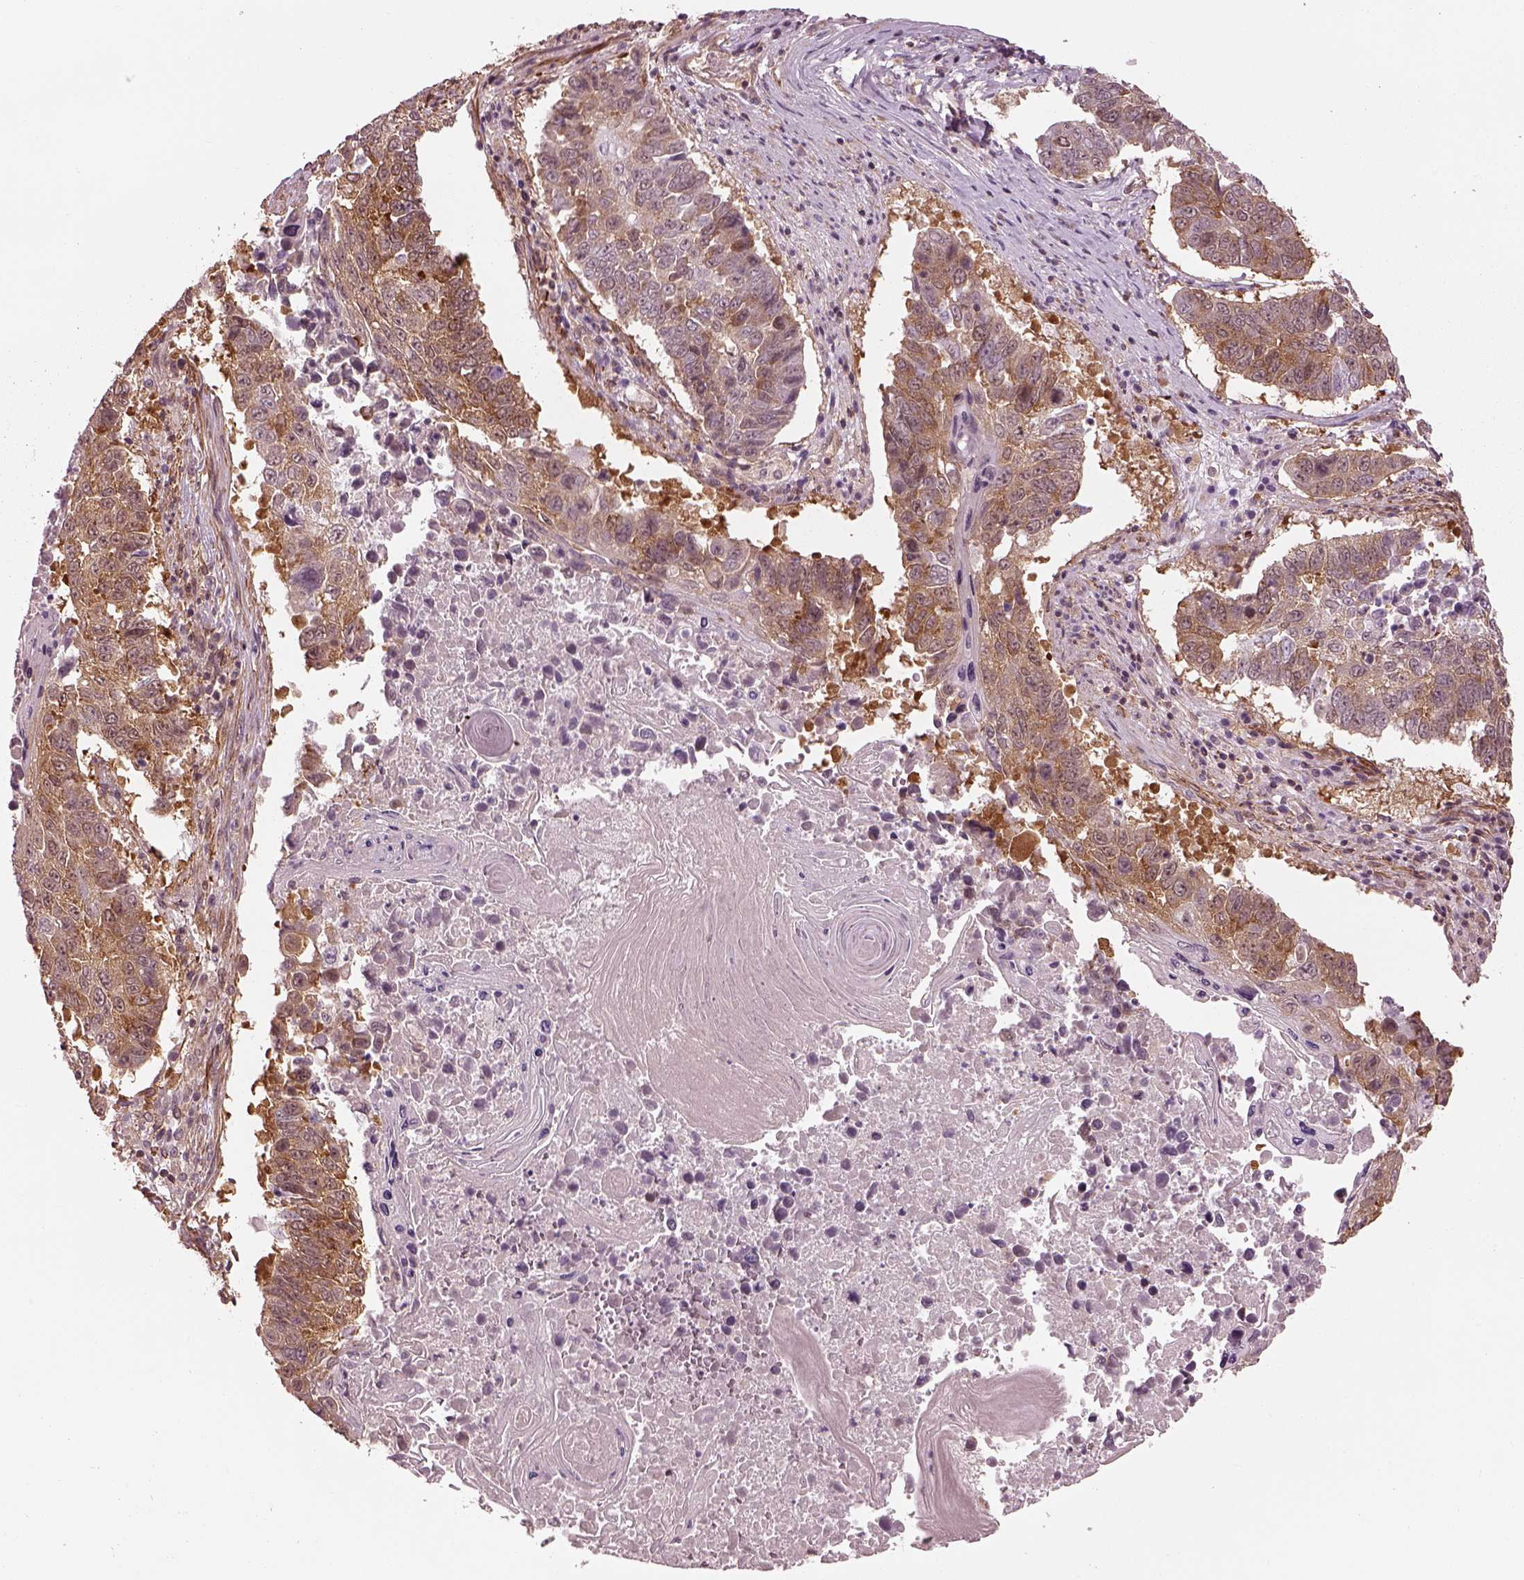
{"staining": {"intensity": "moderate", "quantity": "<25%", "location": "cytoplasmic/membranous"}, "tissue": "lung cancer", "cell_type": "Tumor cells", "image_type": "cancer", "snomed": [{"axis": "morphology", "description": "Squamous cell carcinoma, NOS"}, {"axis": "topography", "description": "Lung"}], "caption": "Lung squamous cell carcinoma was stained to show a protein in brown. There is low levels of moderate cytoplasmic/membranous positivity in approximately <25% of tumor cells. The protein of interest is stained brown, and the nuclei are stained in blue (DAB IHC with brightfield microscopy, high magnification).", "gene": "LSM14A", "patient": {"sex": "male", "age": 73}}